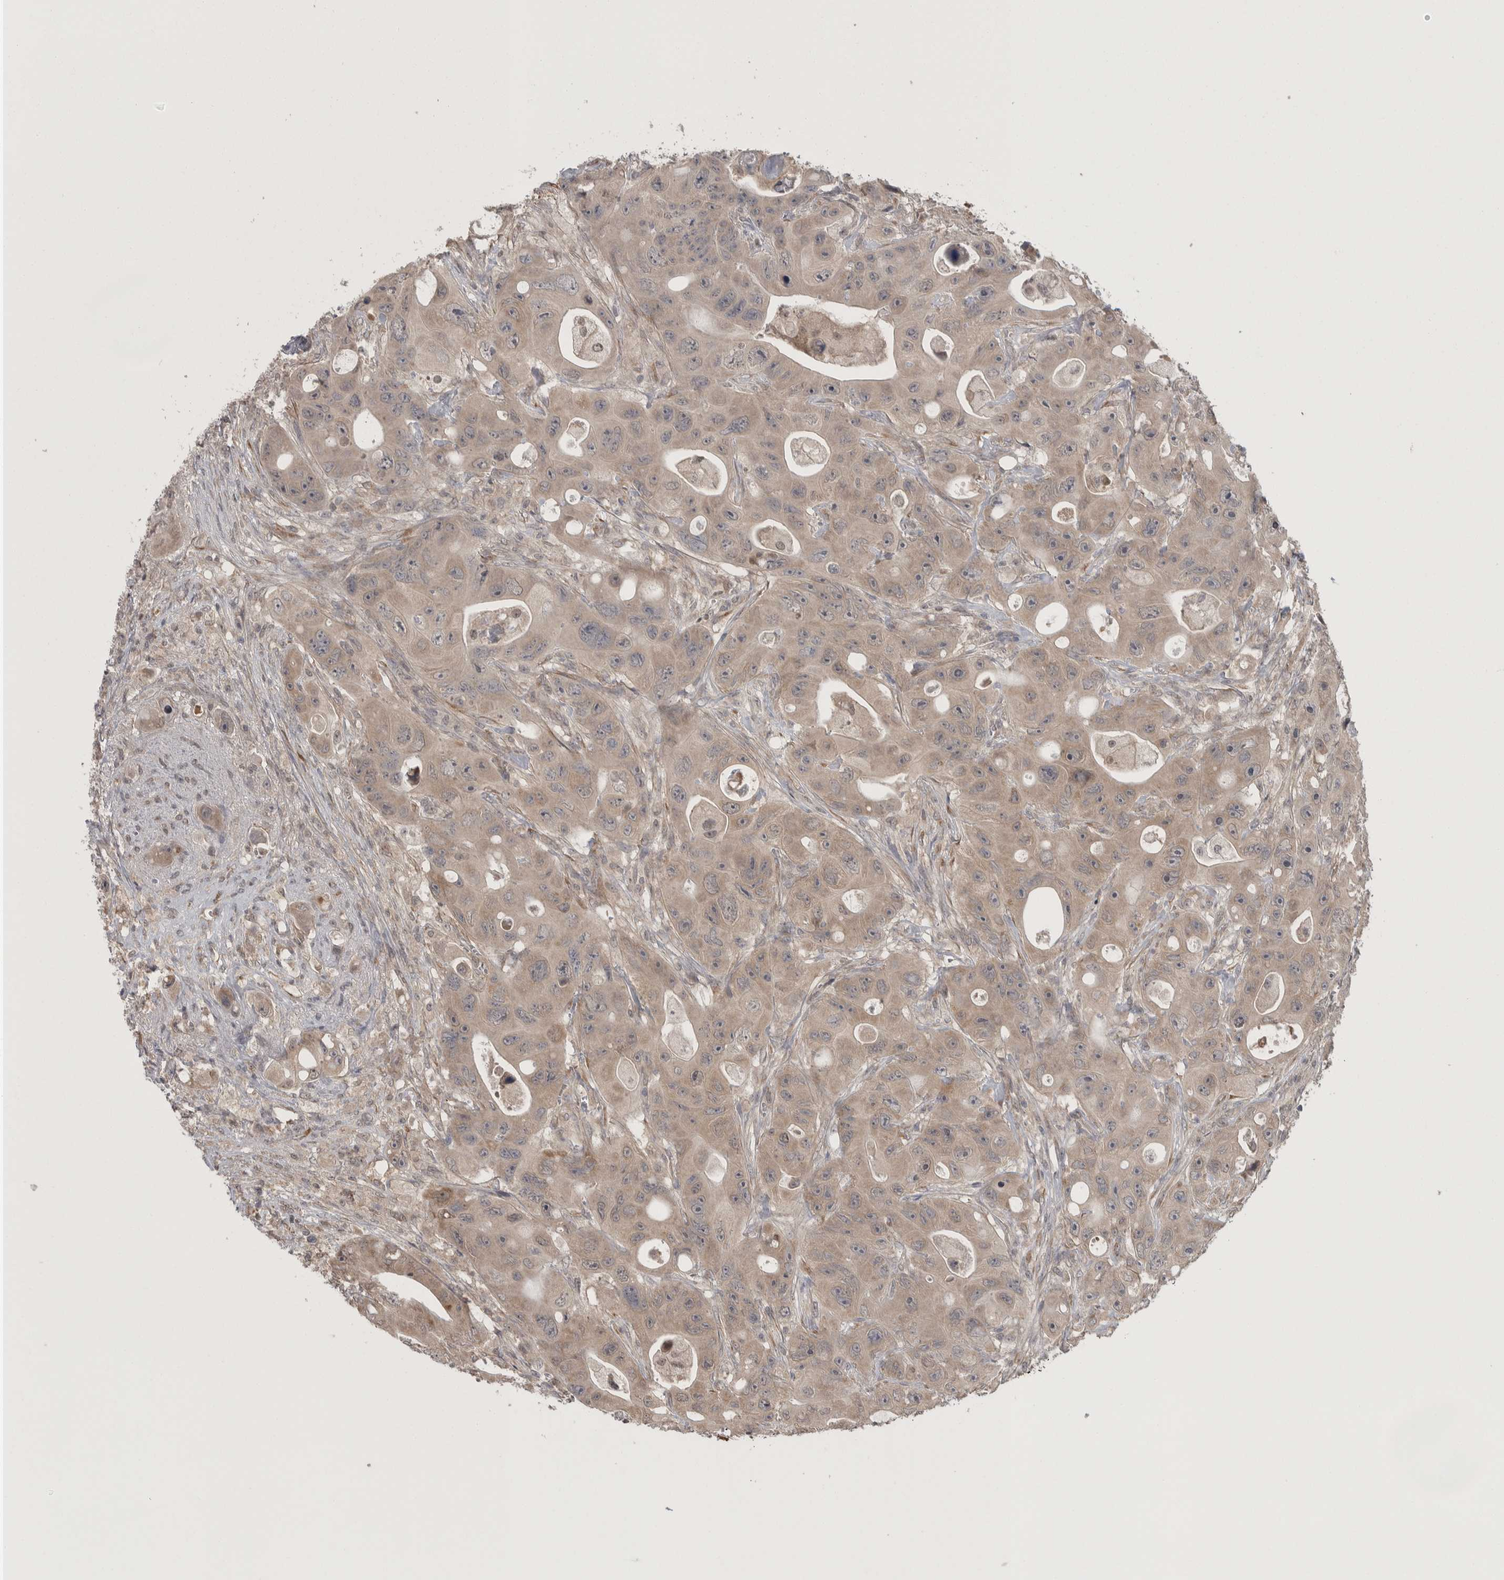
{"staining": {"intensity": "weak", "quantity": ">75%", "location": "cytoplasmic/membranous"}, "tissue": "colorectal cancer", "cell_type": "Tumor cells", "image_type": "cancer", "snomed": [{"axis": "morphology", "description": "Adenocarcinoma, NOS"}, {"axis": "topography", "description": "Colon"}], "caption": "Colorectal adenocarcinoma stained with DAB immunohistochemistry demonstrates low levels of weak cytoplasmic/membranous expression in about >75% of tumor cells.", "gene": "CUL2", "patient": {"sex": "female", "age": 46}}